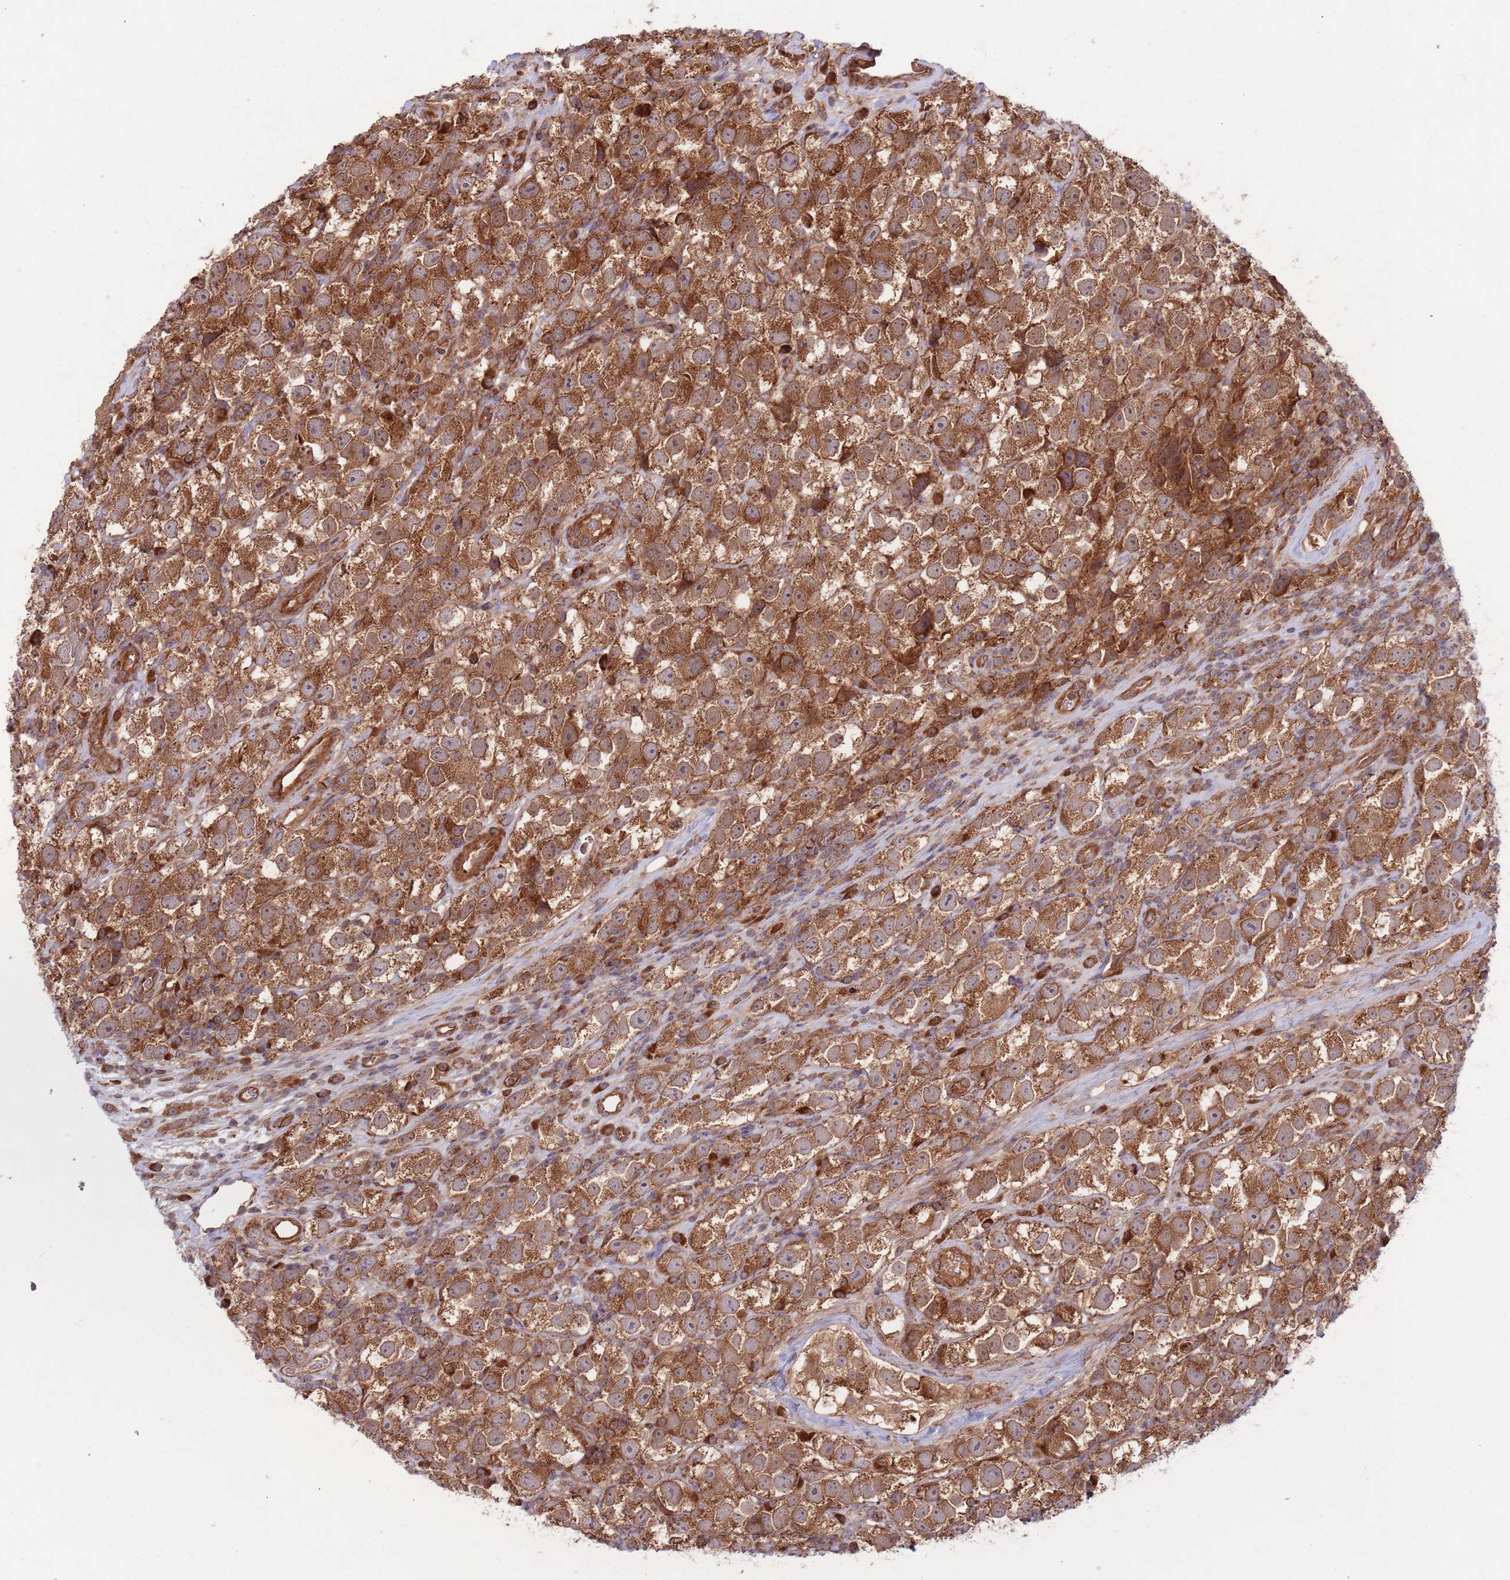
{"staining": {"intensity": "strong", "quantity": ">75%", "location": "cytoplasmic/membranous"}, "tissue": "testis cancer", "cell_type": "Tumor cells", "image_type": "cancer", "snomed": [{"axis": "morphology", "description": "Seminoma, NOS"}, {"axis": "topography", "description": "Testis"}], "caption": "Strong cytoplasmic/membranous expression for a protein is present in approximately >75% of tumor cells of testis cancer using immunohistochemistry.", "gene": "MFNG", "patient": {"sex": "male", "age": 26}}